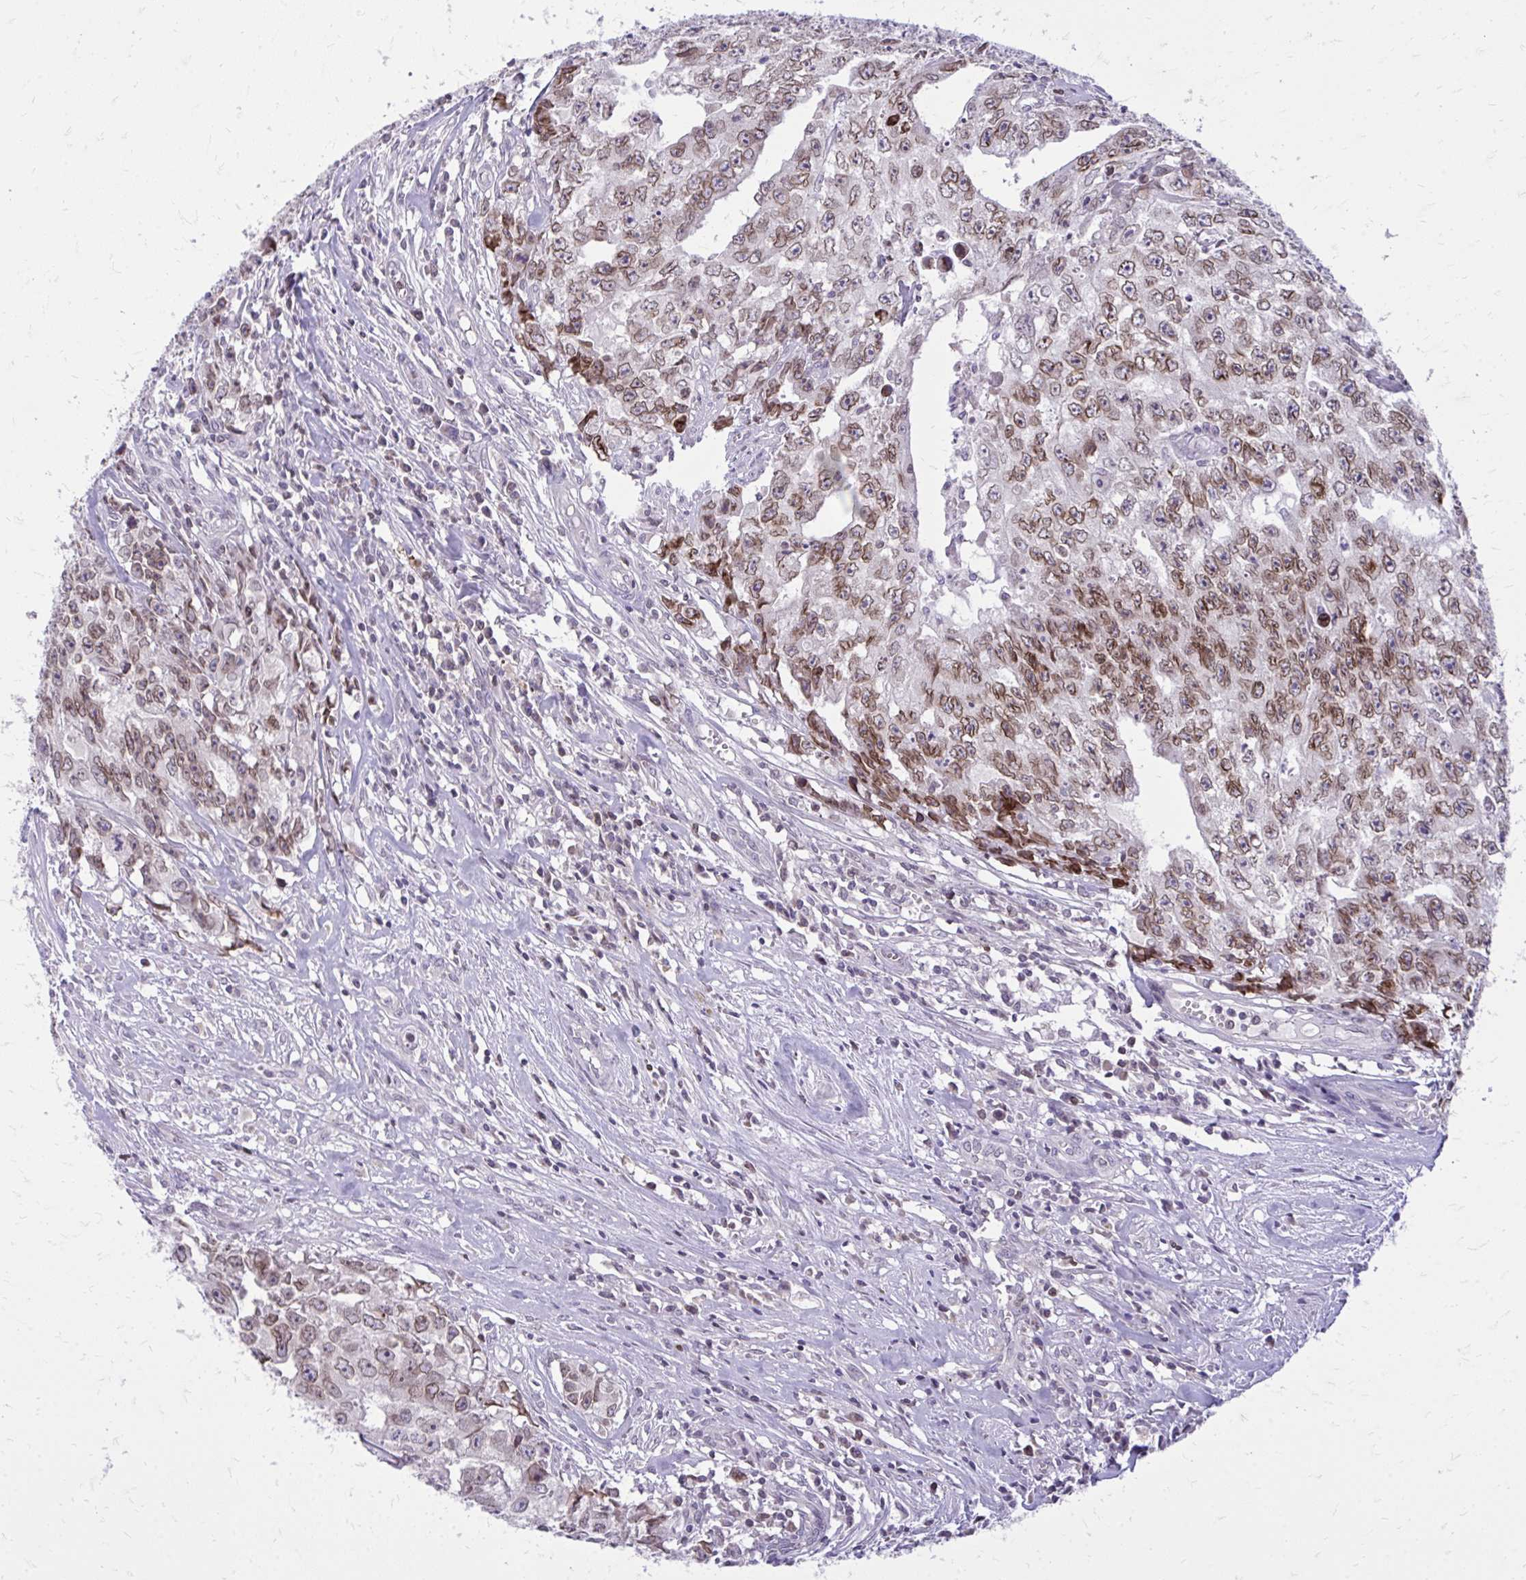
{"staining": {"intensity": "moderate", "quantity": ">75%", "location": "cytoplasmic/membranous,nuclear"}, "tissue": "testis cancer", "cell_type": "Tumor cells", "image_type": "cancer", "snomed": [{"axis": "morphology", "description": "Carcinoma, Embryonal, NOS"}, {"axis": "morphology", "description": "Teratoma, malignant, NOS"}, {"axis": "topography", "description": "Testis"}], "caption": "Tumor cells display moderate cytoplasmic/membranous and nuclear expression in approximately >75% of cells in malignant teratoma (testis).", "gene": "RPS6KA2", "patient": {"sex": "male", "age": 24}}